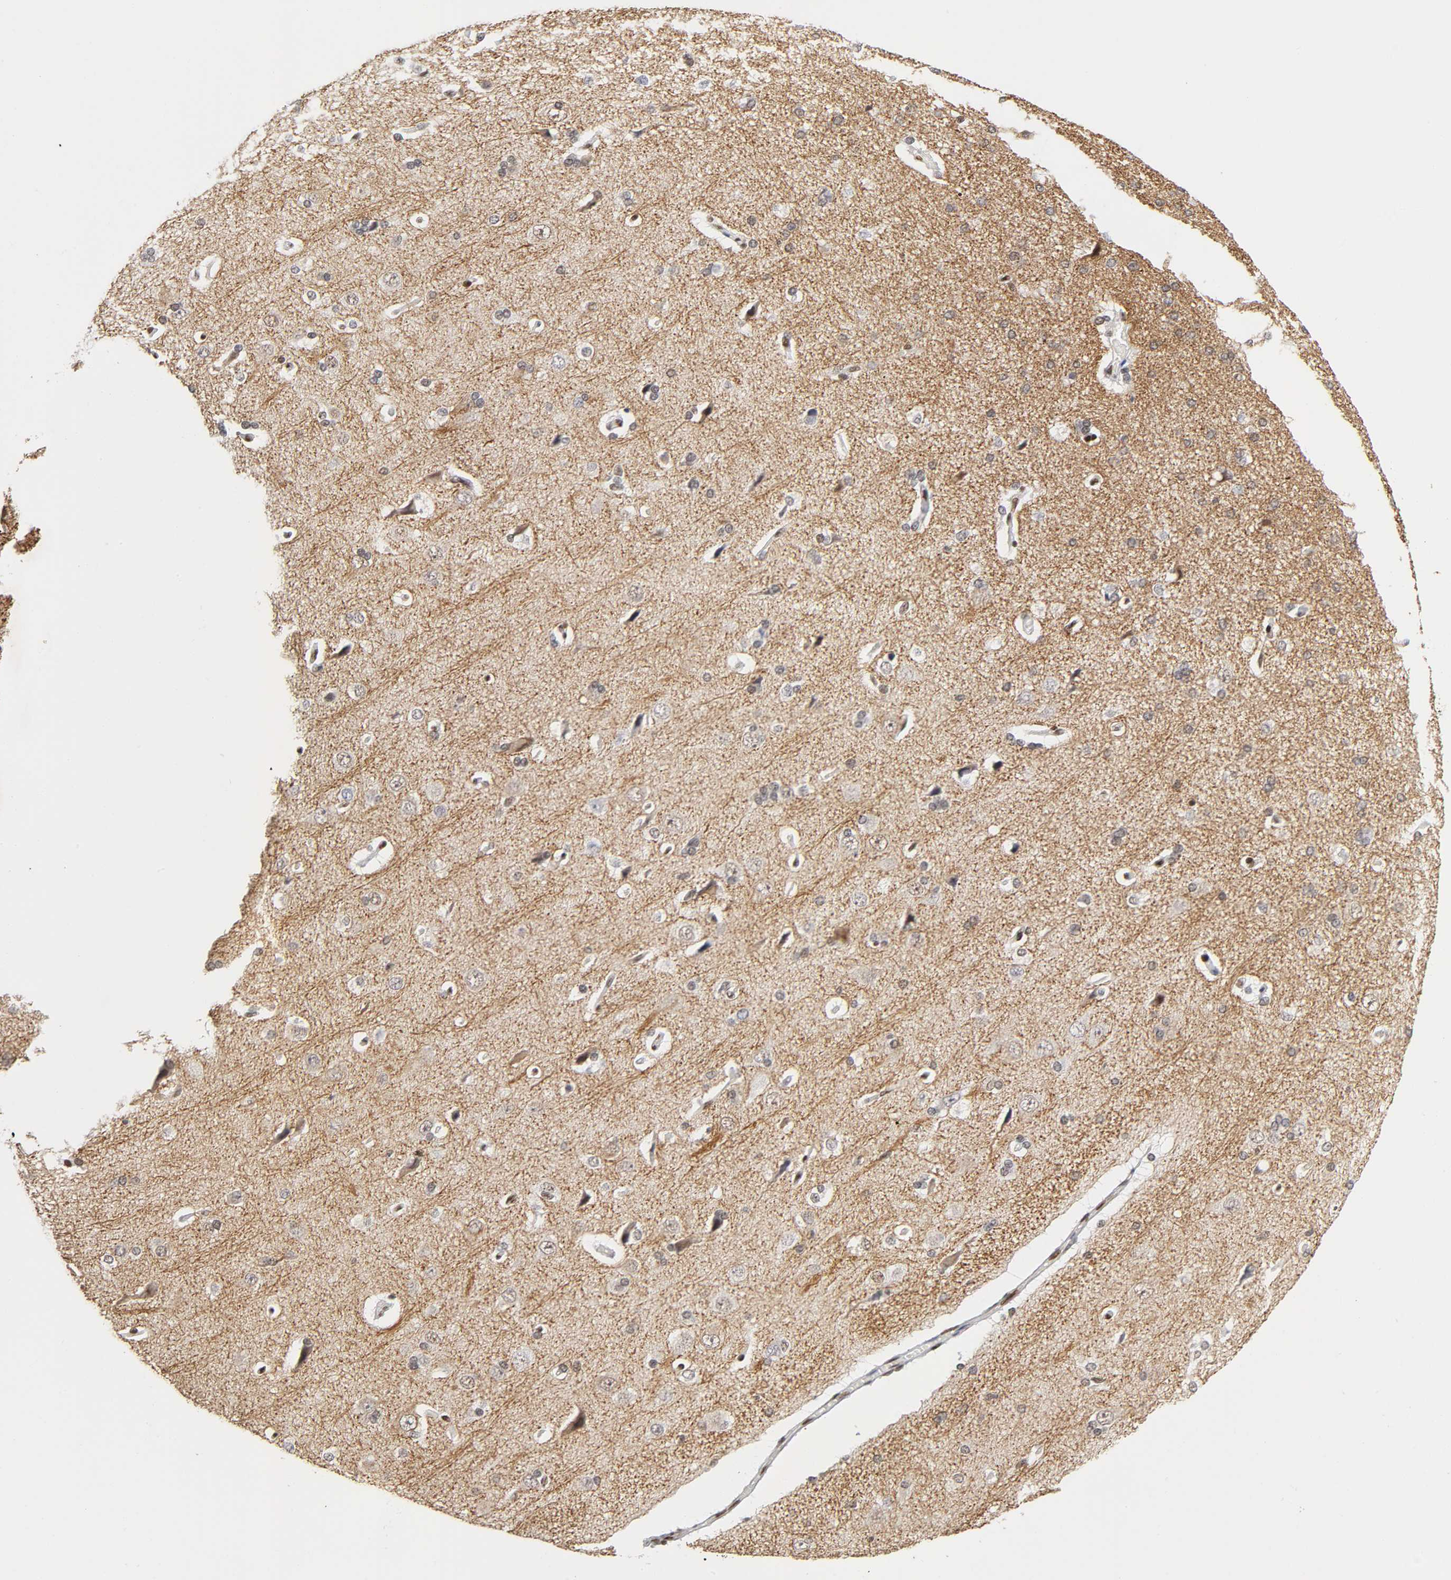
{"staining": {"intensity": "negative", "quantity": "none", "location": "none"}, "tissue": "cerebral cortex", "cell_type": "Endothelial cells", "image_type": "normal", "snomed": [{"axis": "morphology", "description": "Normal tissue, NOS"}, {"axis": "topography", "description": "Cerebral cortex"}], "caption": "Immunohistochemistry (IHC) histopathology image of unremarkable human cerebral cortex stained for a protein (brown), which displays no staining in endothelial cells. Brightfield microscopy of immunohistochemistry (IHC) stained with DAB (brown) and hematoxylin (blue), captured at high magnification.", "gene": "NR3C1", "patient": {"sex": "male", "age": 62}}